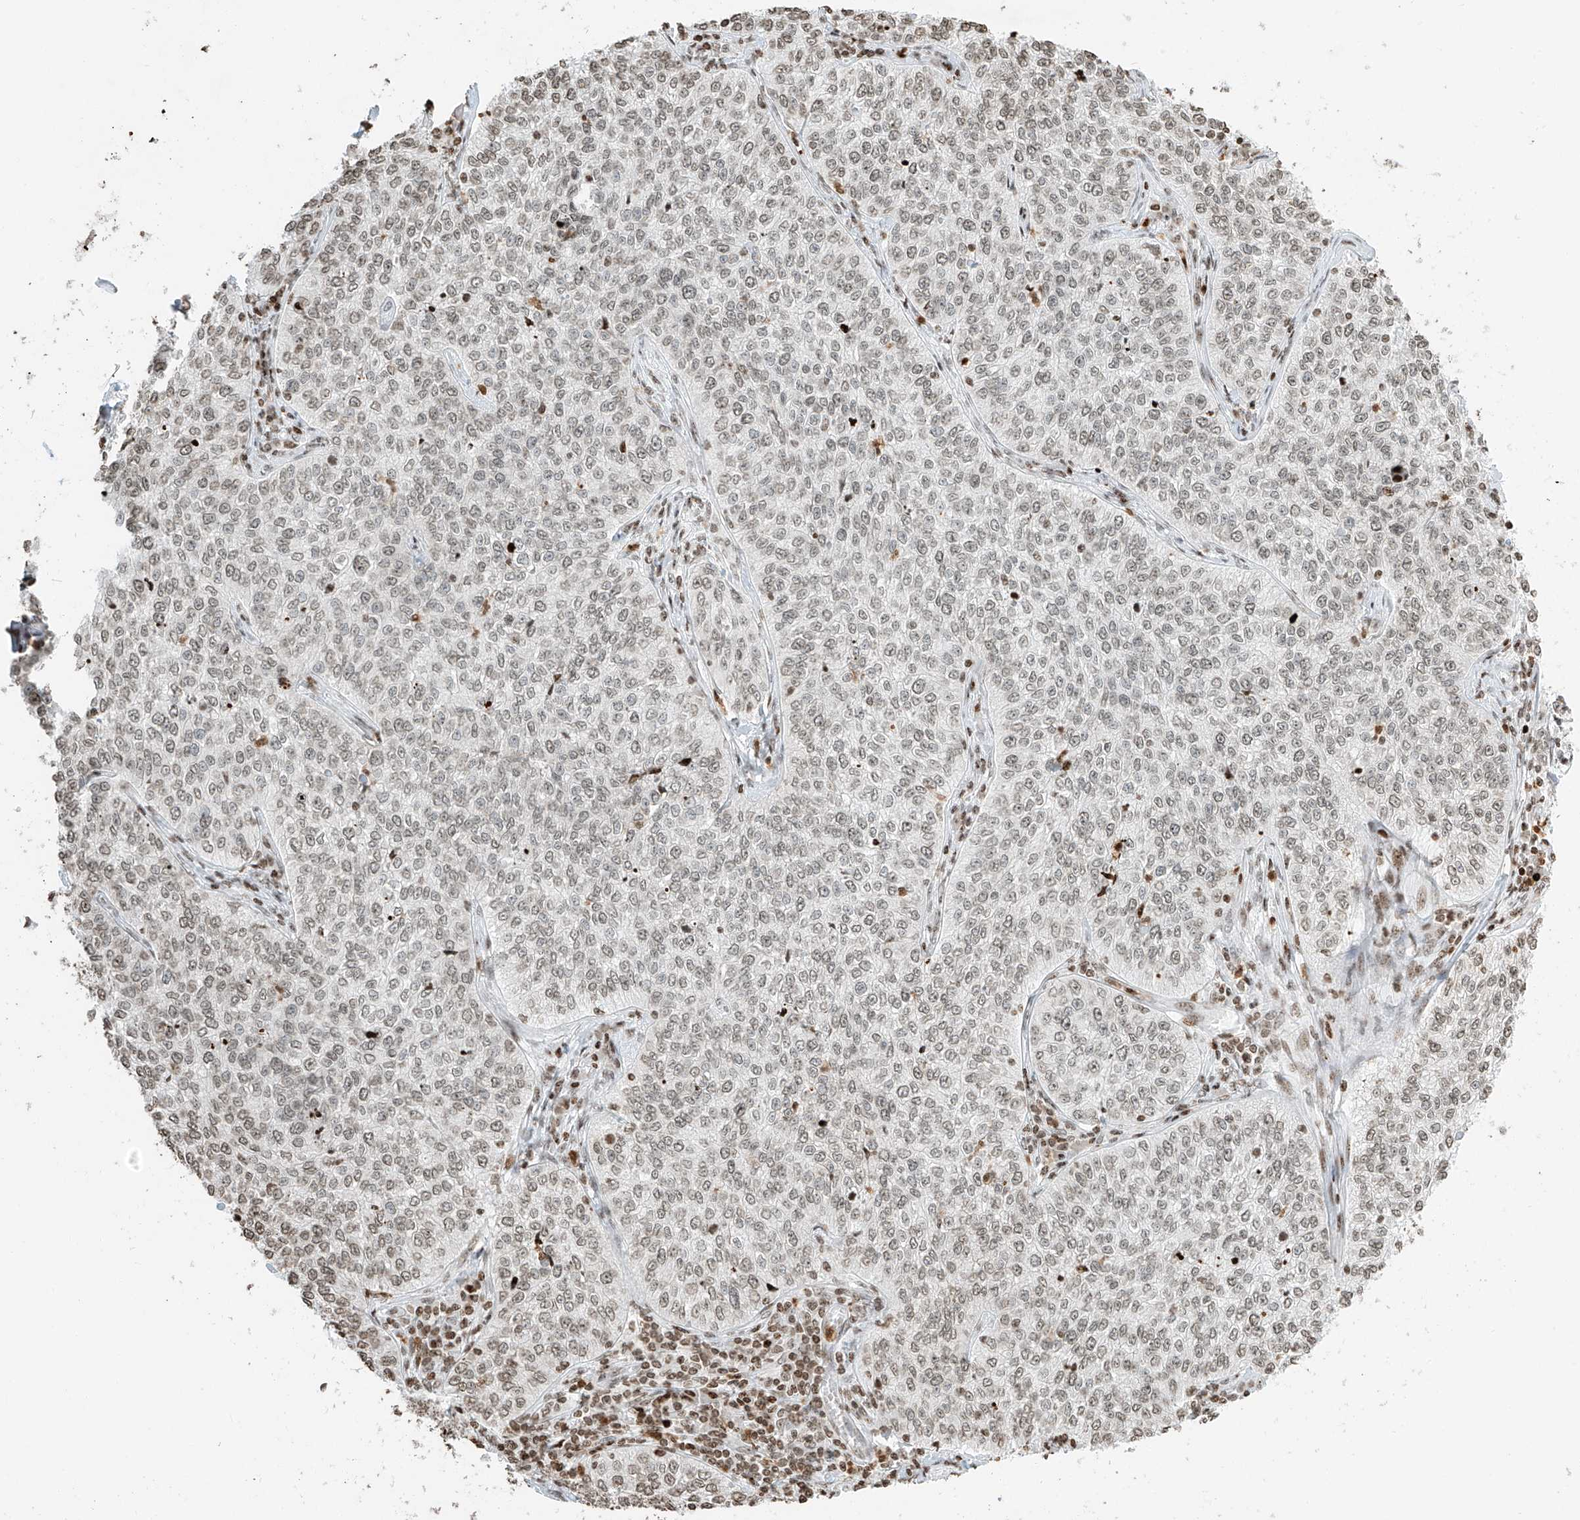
{"staining": {"intensity": "weak", "quantity": ">75%", "location": "nuclear"}, "tissue": "cervical cancer", "cell_type": "Tumor cells", "image_type": "cancer", "snomed": [{"axis": "morphology", "description": "Squamous cell carcinoma, NOS"}, {"axis": "topography", "description": "Cervix"}], "caption": "A high-resolution micrograph shows immunohistochemistry staining of cervical squamous cell carcinoma, which demonstrates weak nuclear staining in about >75% of tumor cells.", "gene": "C17orf58", "patient": {"sex": "female", "age": 35}}